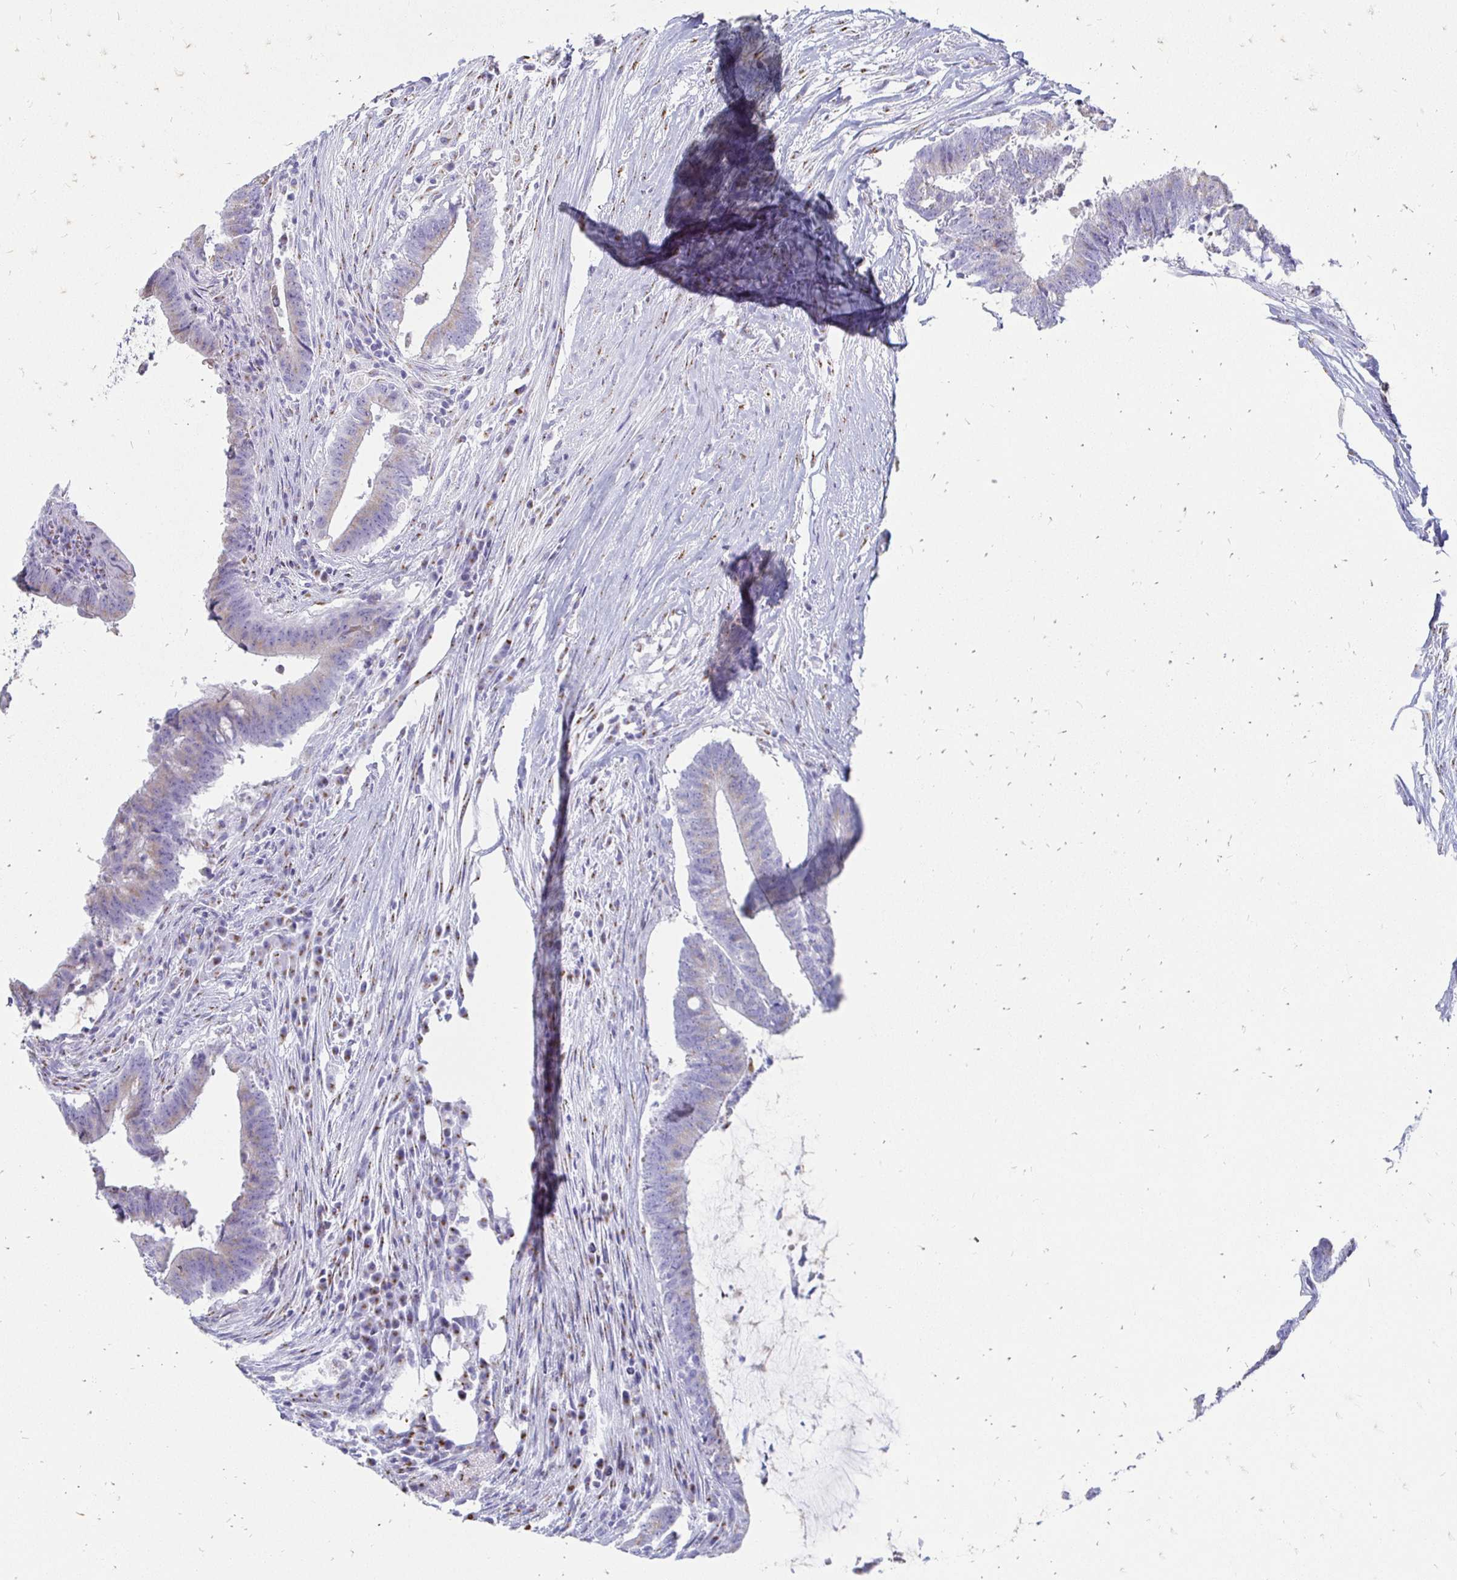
{"staining": {"intensity": "weak", "quantity": "<25%", "location": "cytoplasmic/membranous"}, "tissue": "colorectal cancer", "cell_type": "Tumor cells", "image_type": "cancer", "snomed": [{"axis": "morphology", "description": "Adenocarcinoma, NOS"}, {"axis": "topography", "description": "Colon"}], "caption": "Tumor cells are negative for brown protein staining in adenocarcinoma (colorectal).", "gene": "PAGE4", "patient": {"sex": "female", "age": 43}}